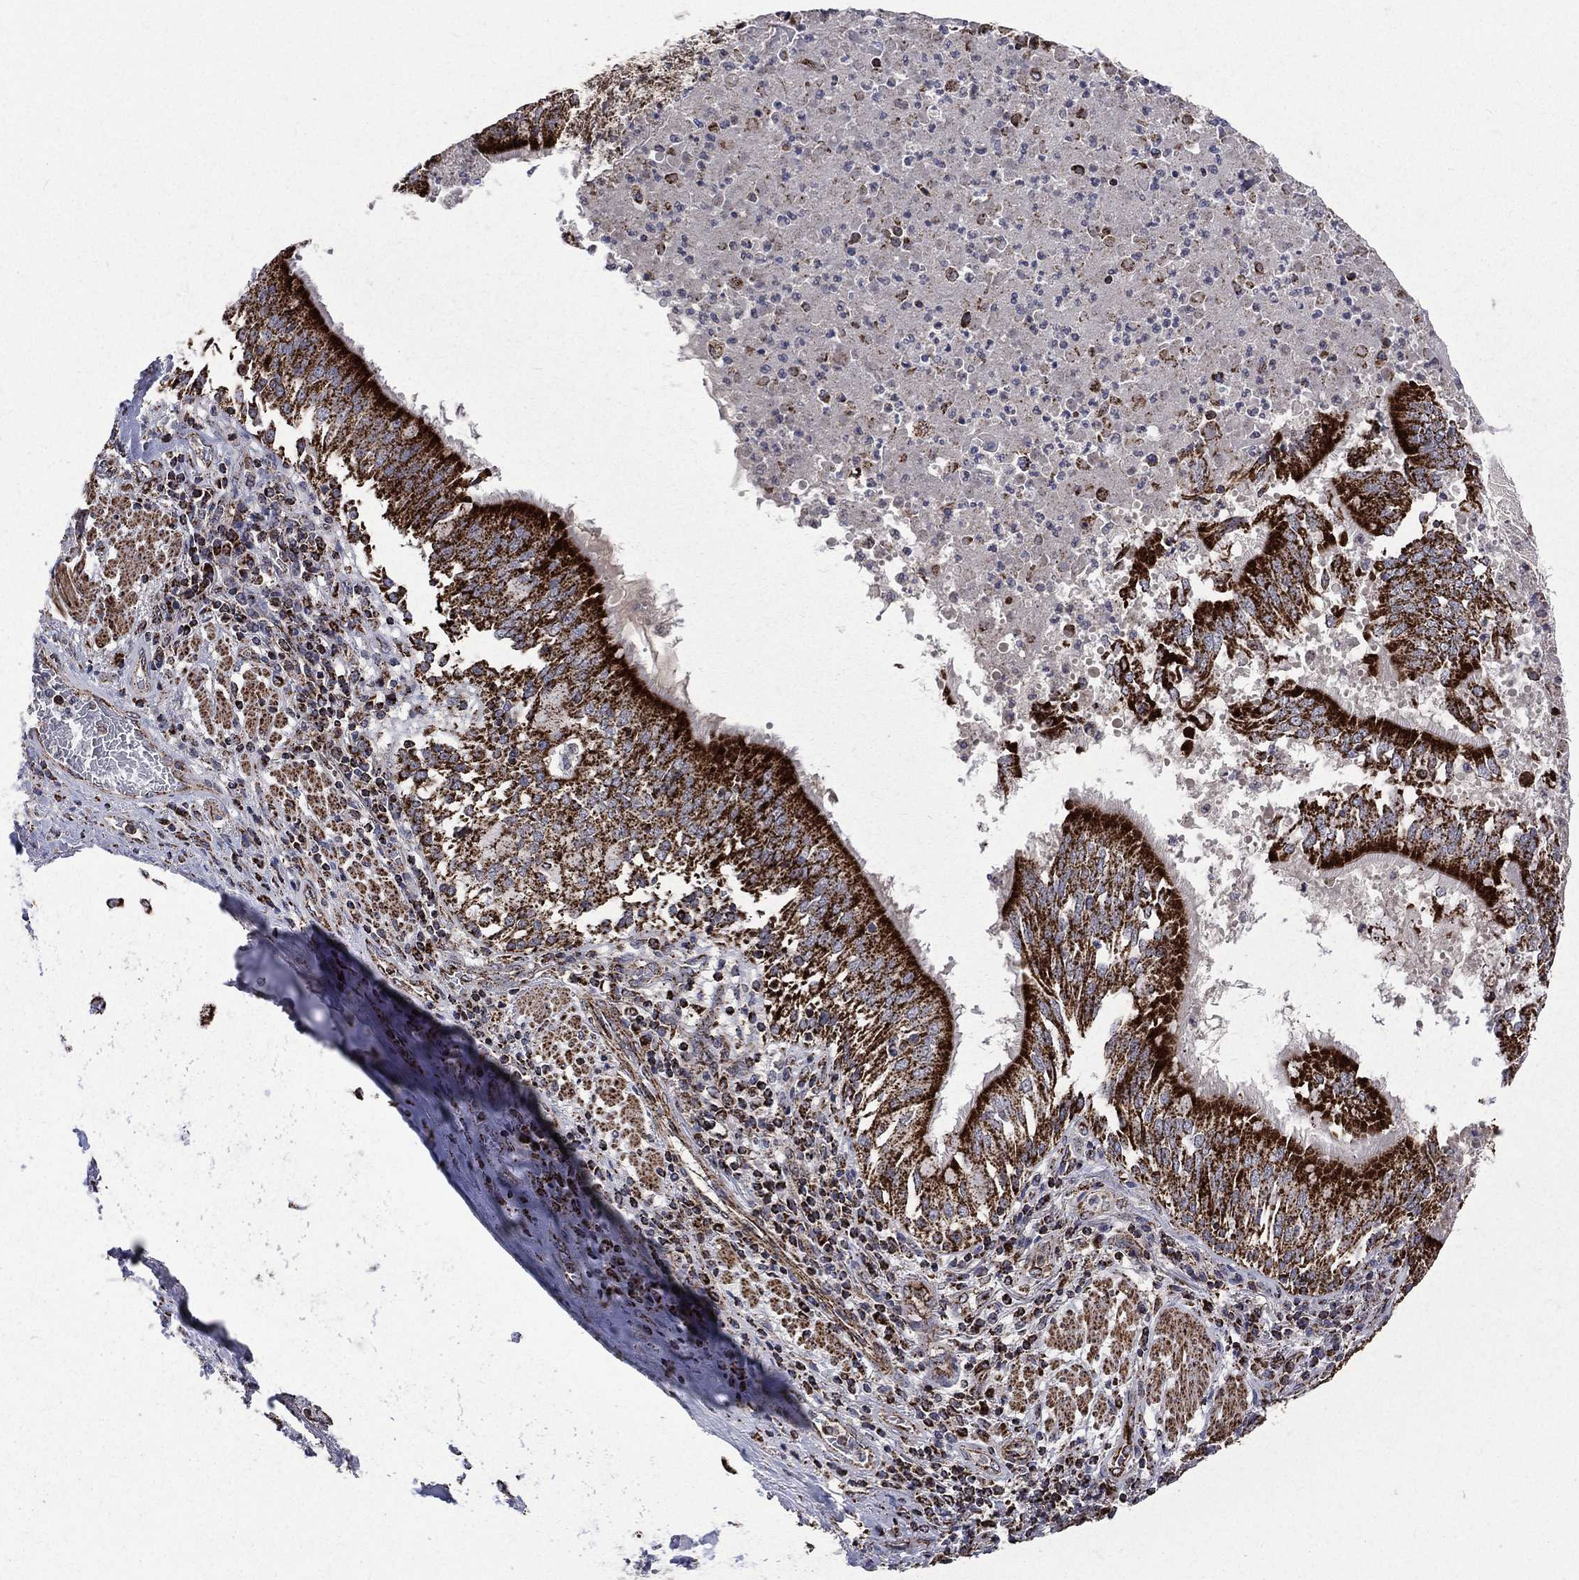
{"staining": {"intensity": "strong", "quantity": ">75%", "location": "cytoplasmic/membranous"}, "tissue": "lung cancer", "cell_type": "Tumor cells", "image_type": "cancer", "snomed": [{"axis": "morphology", "description": "Normal tissue, NOS"}, {"axis": "morphology", "description": "Squamous cell carcinoma, NOS"}, {"axis": "topography", "description": "Bronchus"}, {"axis": "topography", "description": "Lung"}], "caption": "This image shows immunohistochemistry (IHC) staining of human lung cancer, with high strong cytoplasmic/membranous positivity in about >75% of tumor cells.", "gene": "GOT2", "patient": {"sex": "male", "age": 64}}